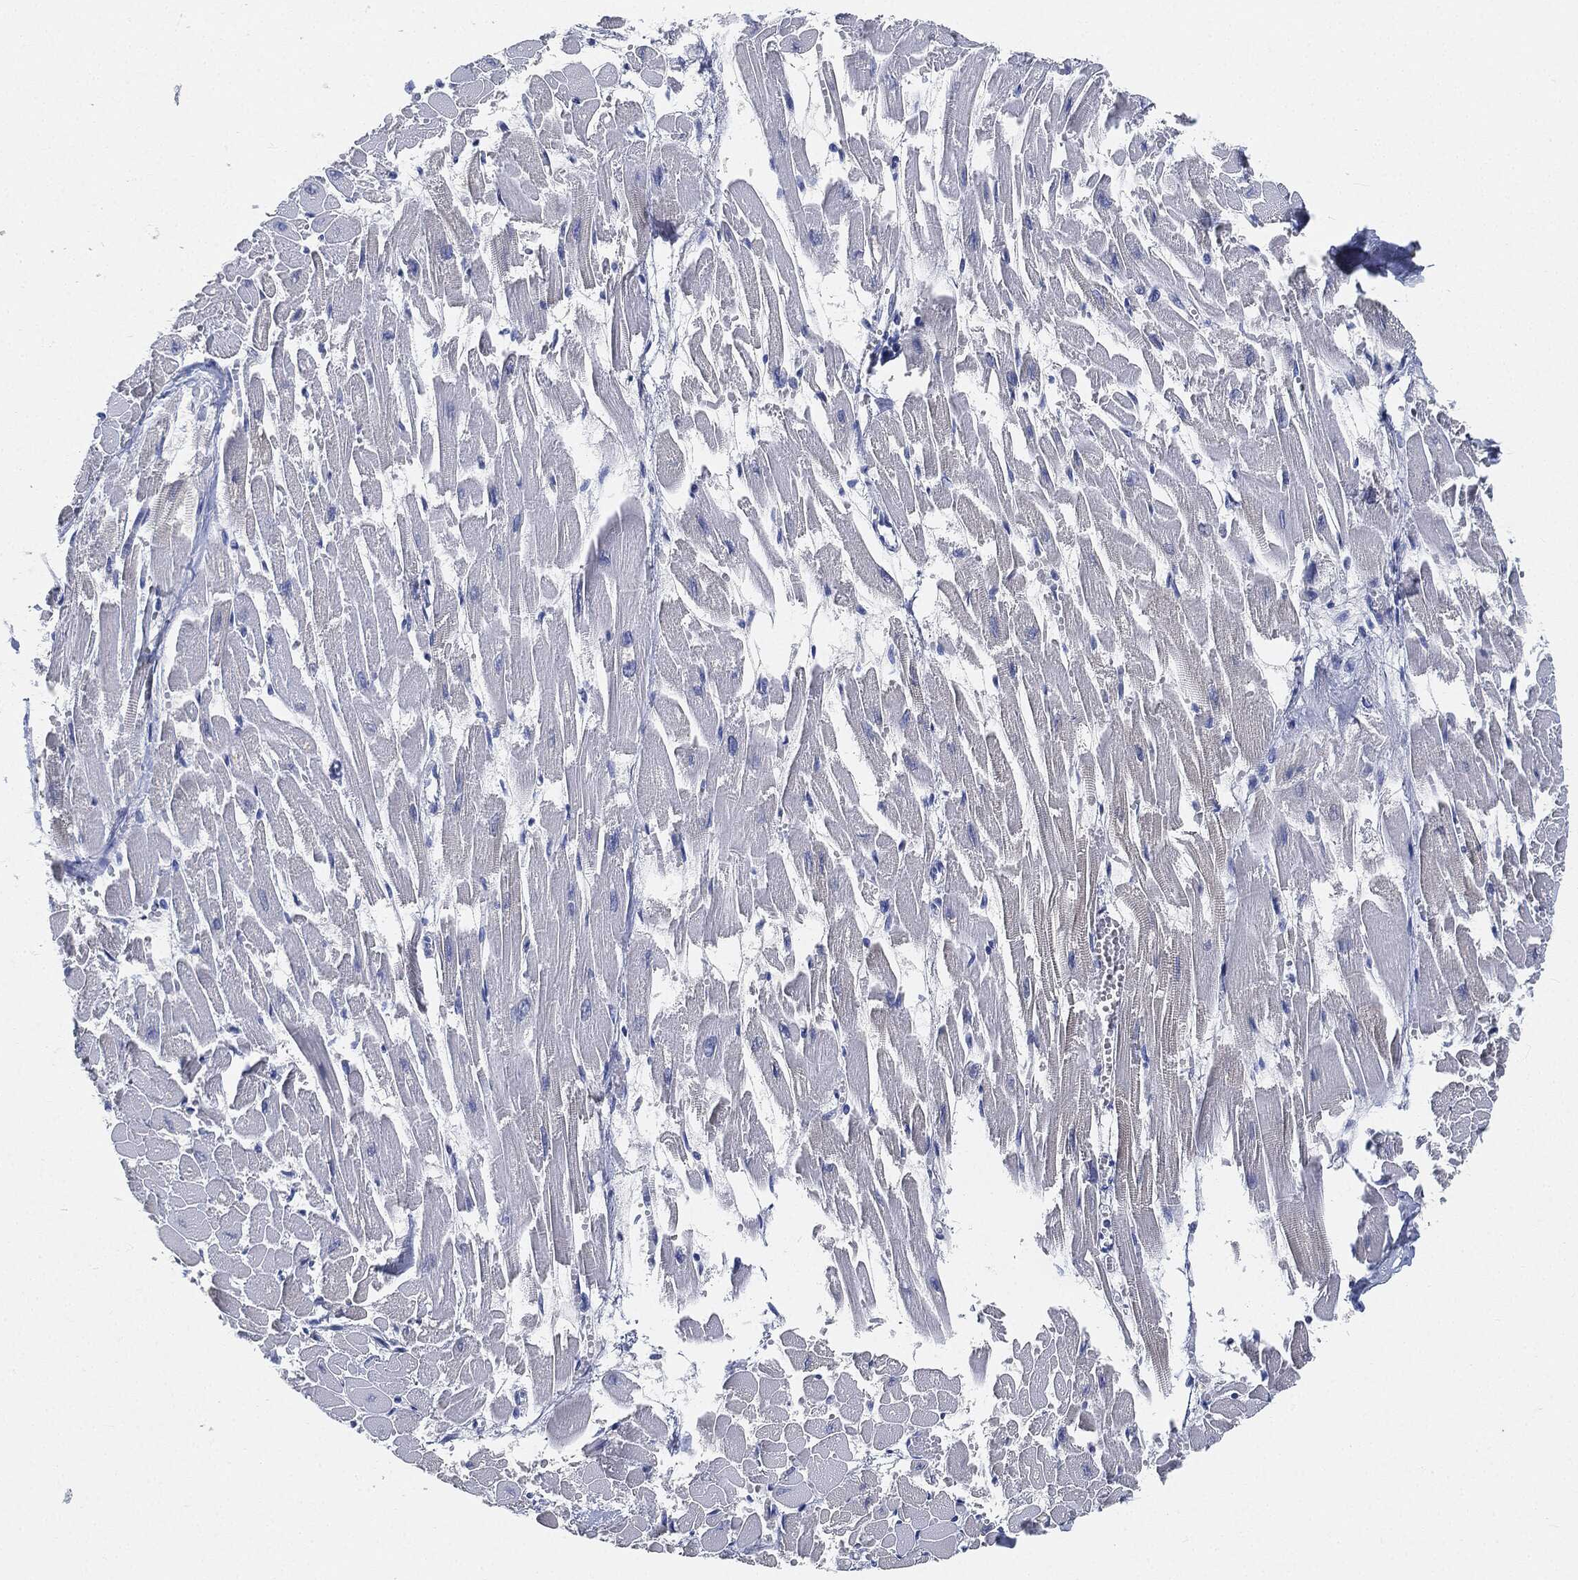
{"staining": {"intensity": "negative", "quantity": "none", "location": "none"}, "tissue": "heart muscle", "cell_type": "Cardiomyocytes", "image_type": "normal", "snomed": [{"axis": "morphology", "description": "Normal tissue, NOS"}, {"axis": "topography", "description": "Heart"}], "caption": "A micrograph of heart muscle stained for a protein reveals no brown staining in cardiomyocytes.", "gene": "IGLV6", "patient": {"sex": "female", "age": 52}}